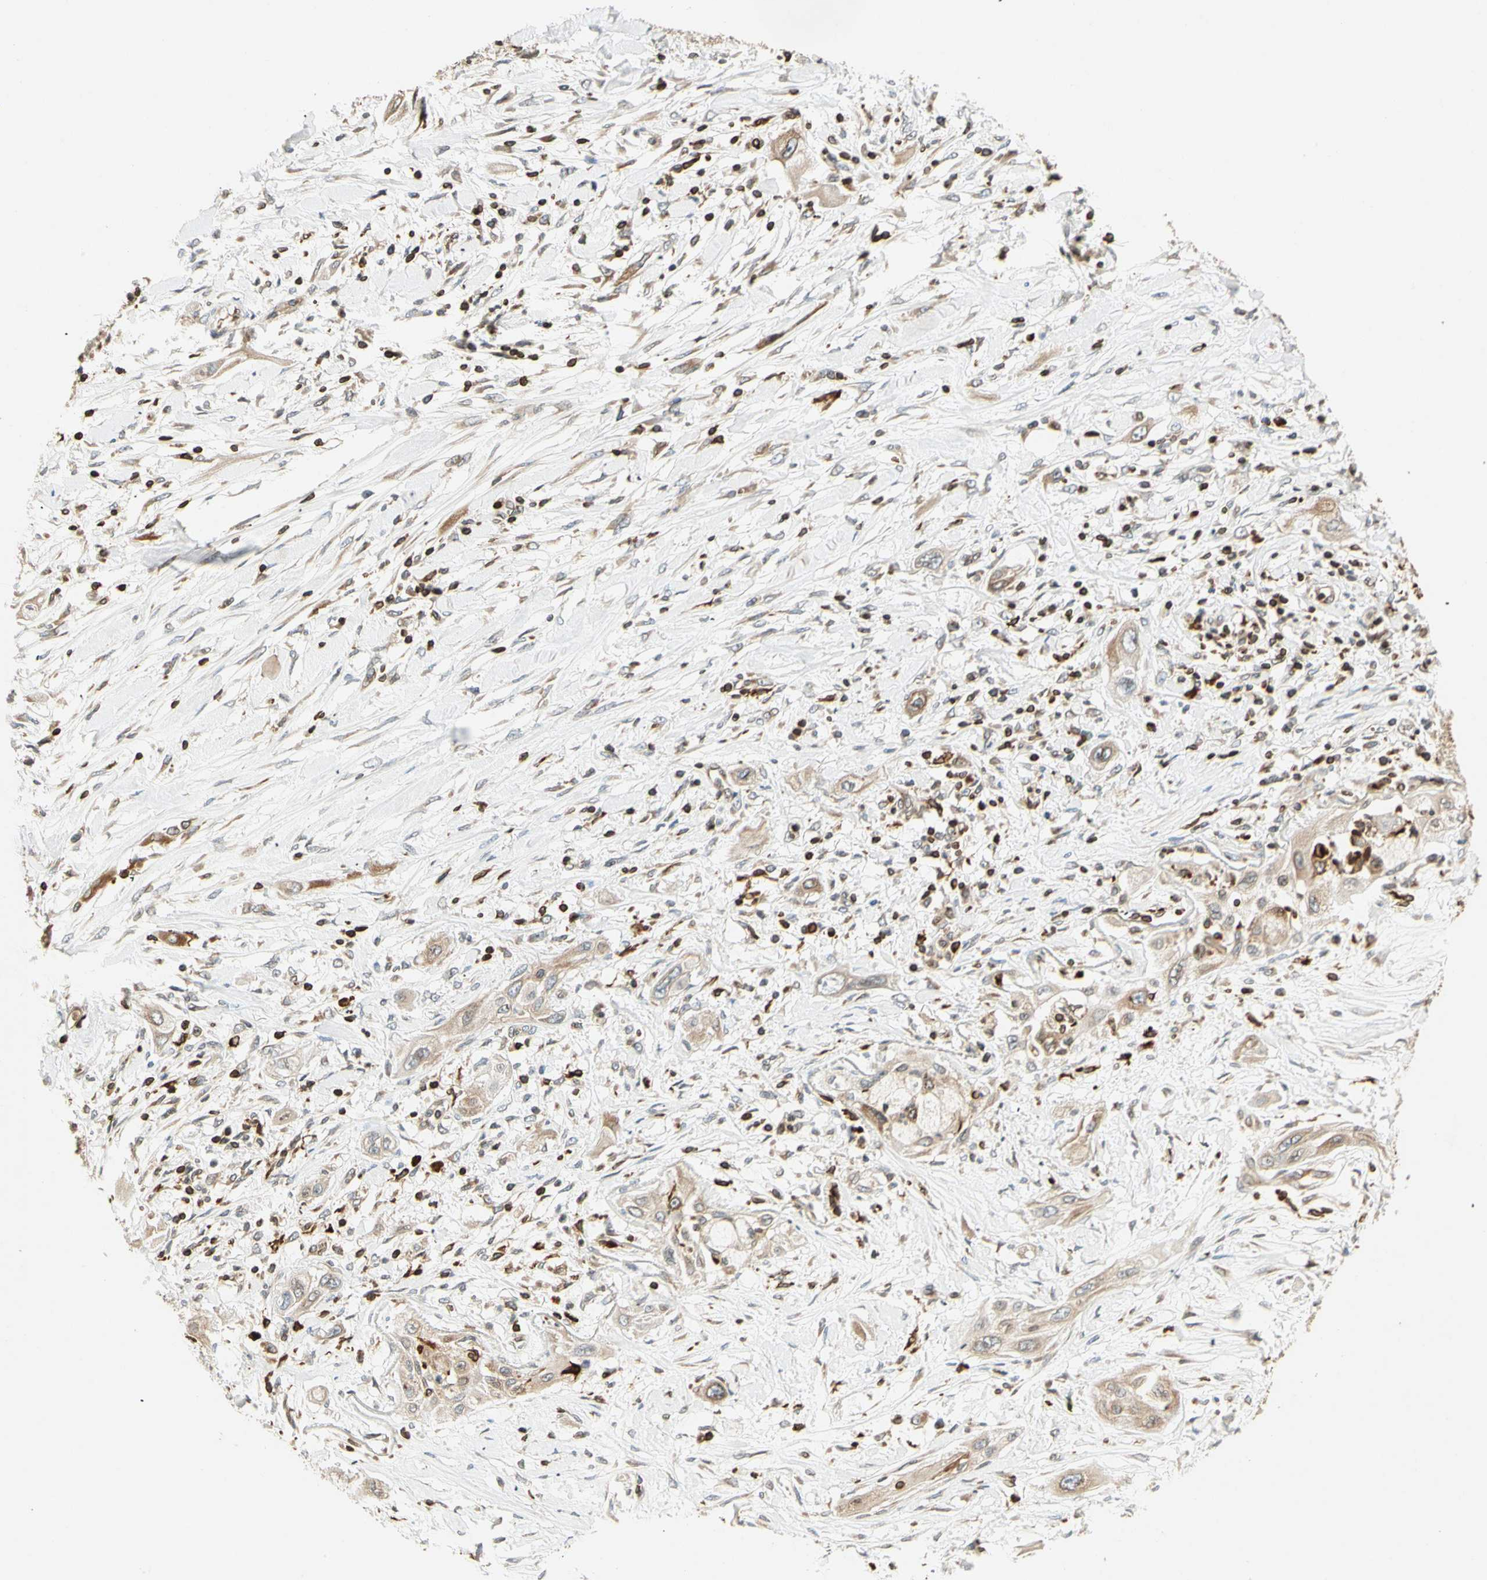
{"staining": {"intensity": "moderate", "quantity": ">75%", "location": "cytoplasmic/membranous"}, "tissue": "lung cancer", "cell_type": "Tumor cells", "image_type": "cancer", "snomed": [{"axis": "morphology", "description": "Squamous cell carcinoma, NOS"}, {"axis": "topography", "description": "Lung"}], "caption": "A brown stain shows moderate cytoplasmic/membranous expression of a protein in human lung cancer tumor cells.", "gene": "TAPBP", "patient": {"sex": "female", "age": 47}}